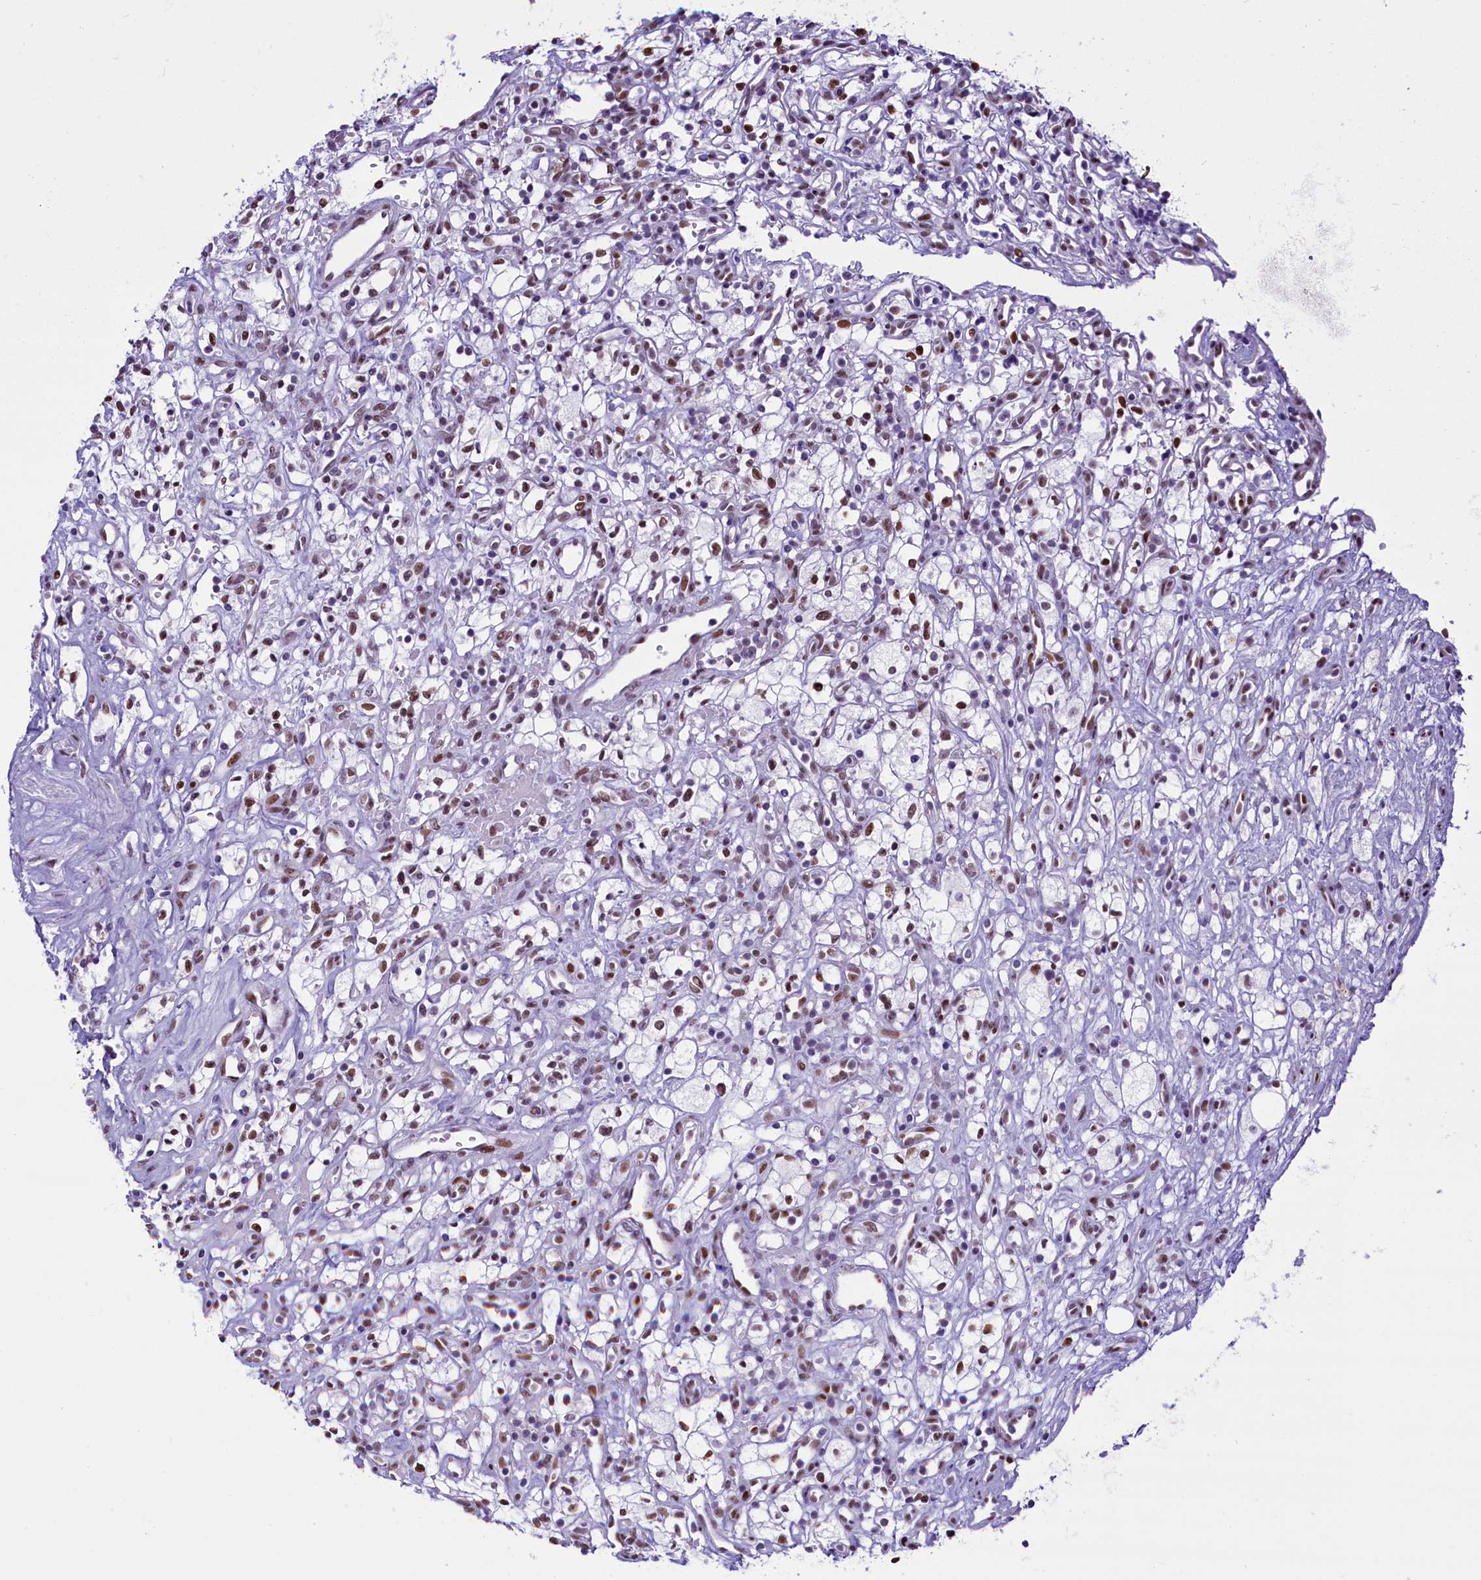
{"staining": {"intensity": "moderate", "quantity": "25%-75%", "location": "nuclear"}, "tissue": "renal cancer", "cell_type": "Tumor cells", "image_type": "cancer", "snomed": [{"axis": "morphology", "description": "Adenocarcinoma, NOS"}, {"axis": "topography", "description": "Kidney"}], "caption": "Moderate nuclear expression for a protein is appreciated in approximately 25%-75% of tumor cells of adenocarcinoma (renal) using immunohistochemistry.", "gene": "RPS6KB1", "patient": {"sex": "male", "age": 59}}